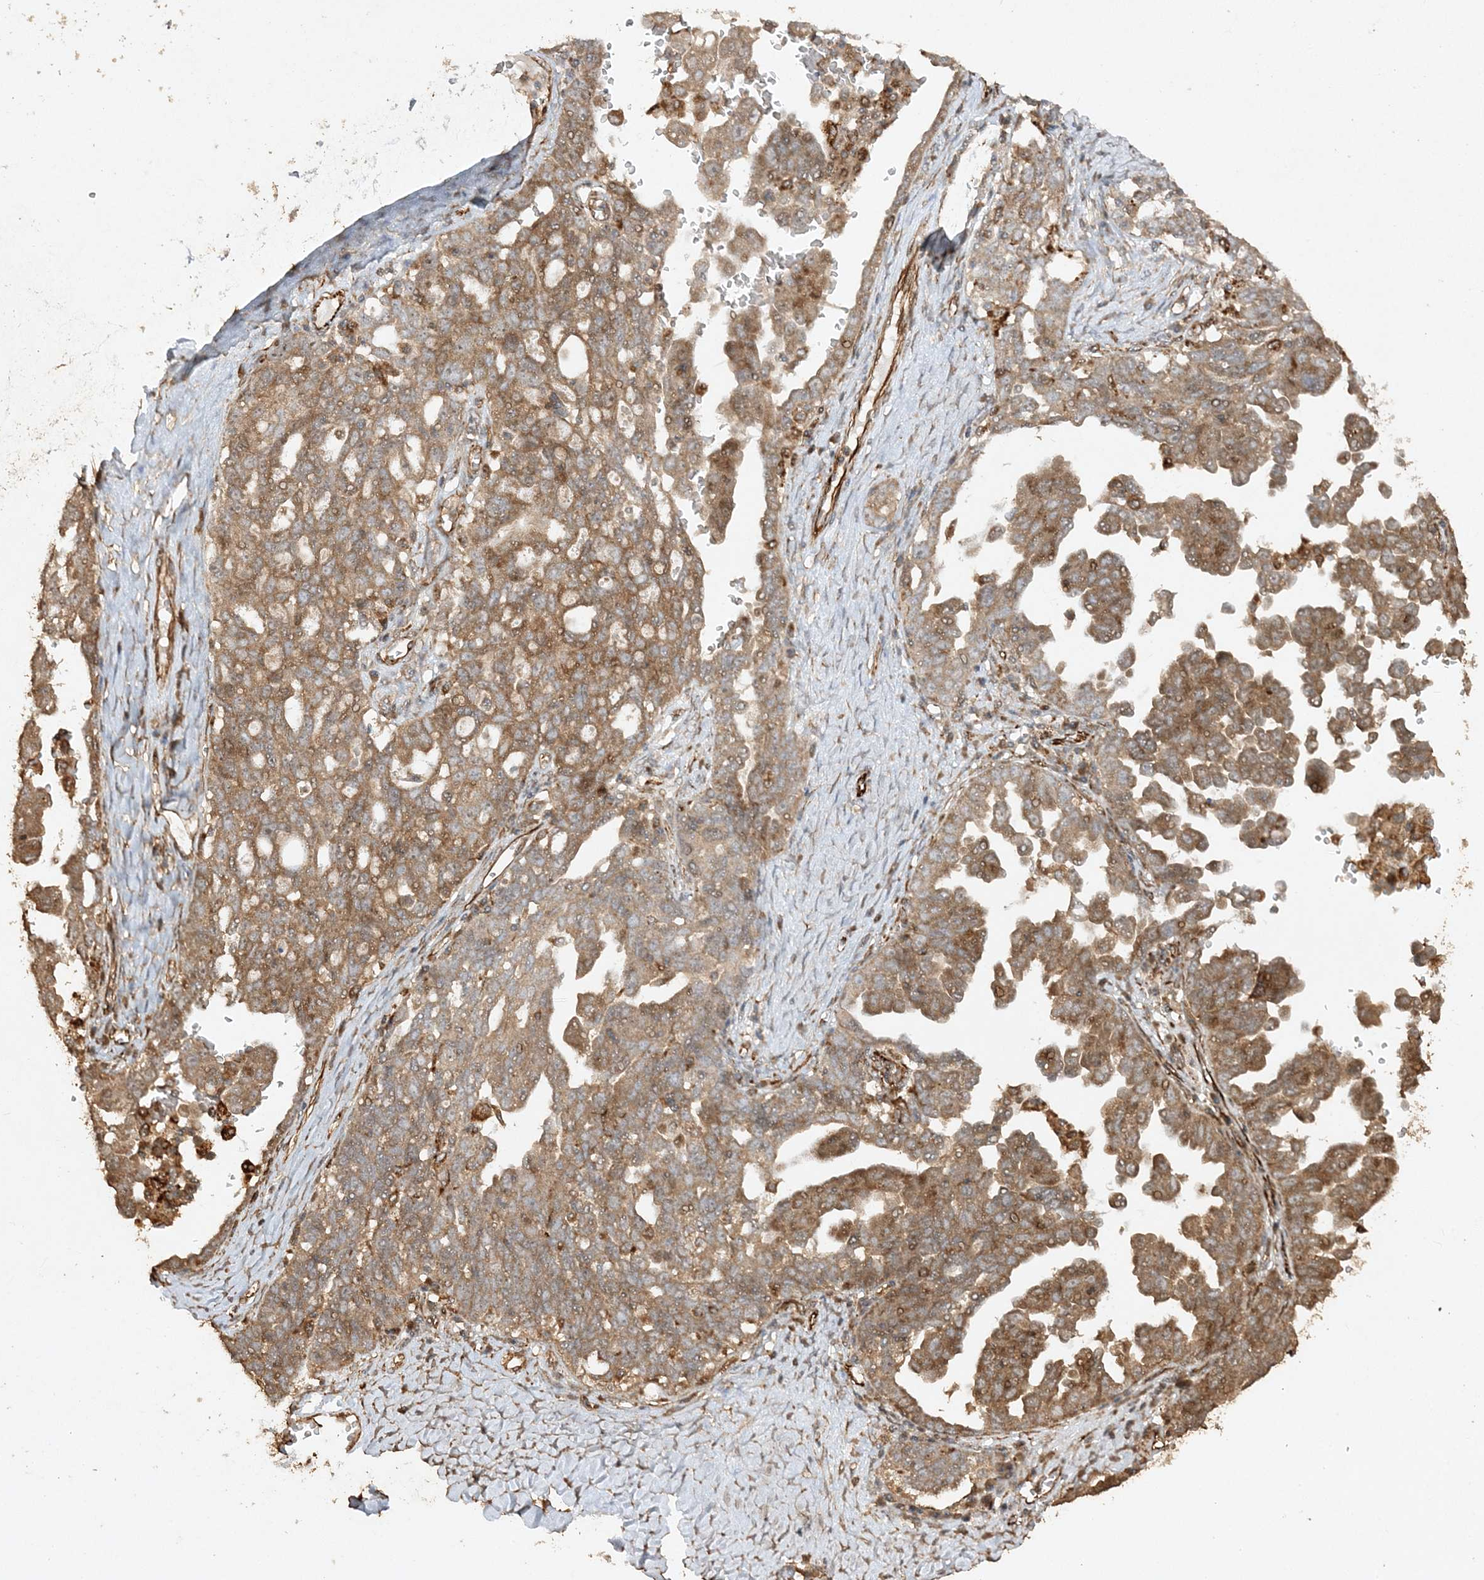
{"staining": {"intensity": "moderate", "quantity": ">75%", "location": "cytoplasmic/membranous"}, "tissue": "ovarian cancer", "cell_type": "Tumor cells", "image_type": "cancer", "snomed": [{"axis": "morphology", "description": "Carcinoma, endometroid"}, {"axis": "topography", "description": "Ovary"}], "caption": "A medium amount of moderate cytoplasmic/membranous expression is present in about >75% of tumor cells in ovarian cancer (endometroid carcinoma) tissue.", "gene": "AVPI1", "patient": {"sex": "female", "age": 62}}